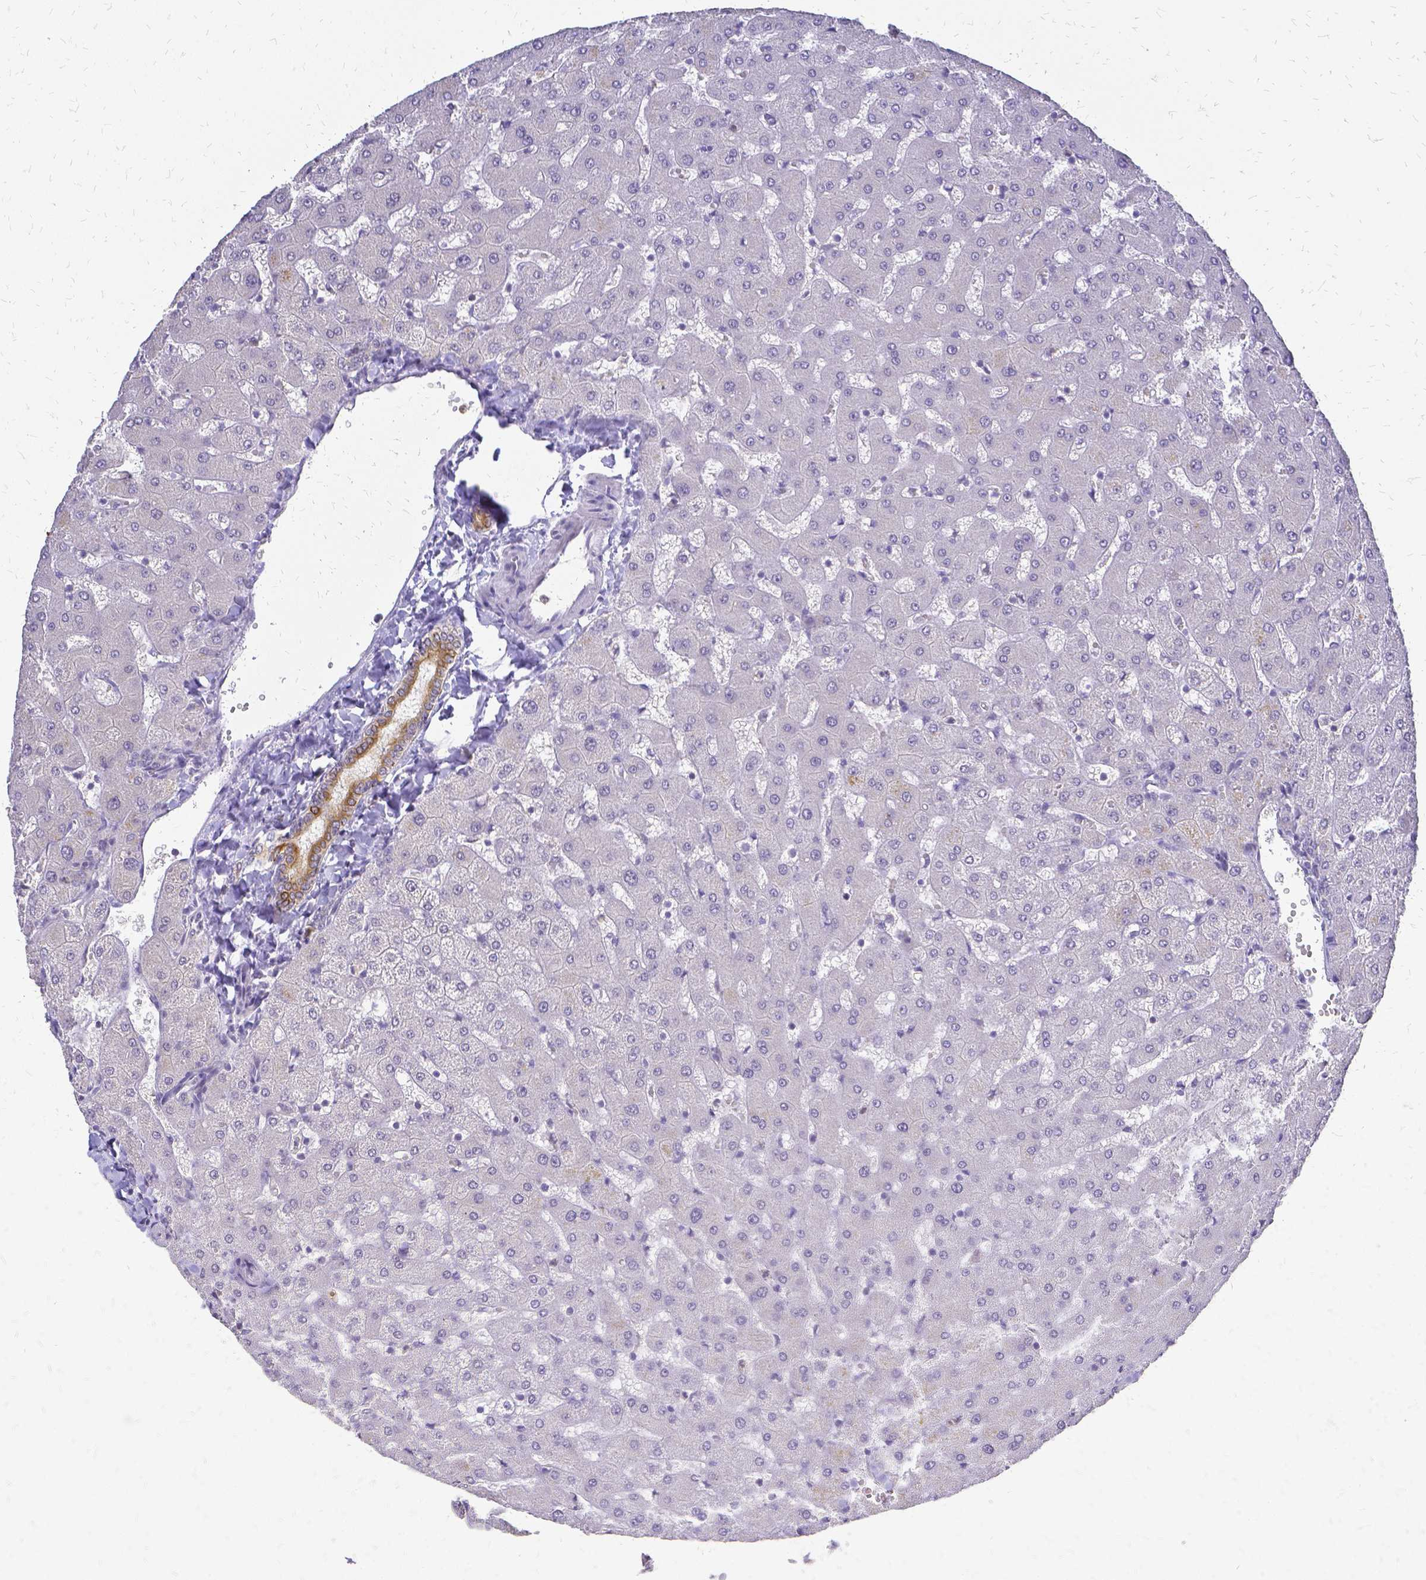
{"staining": {"intensity": "moderate", "quantity": ">75%", "location": "cytoplasmic/membranous"}, "tissue": "liver", "cell_type": "Cholangiocytes", "image_type": "normal", "snomed": [{"axis": "morphology", "description": "Normal tissue, NOS"}, {"axis": "topography", "description": "Liver"}], "caption": "High-magnification brightfield microscopy of benign liver stained with DAB (brown) and counterstained with hematoxylin (blue). cholangiocytes exhibit moderate cytoplasmic/membranous expression is identified in approximately>75% of cells.", "gene": "CIB1", "patient": {"sex": "female", "age": 63}}